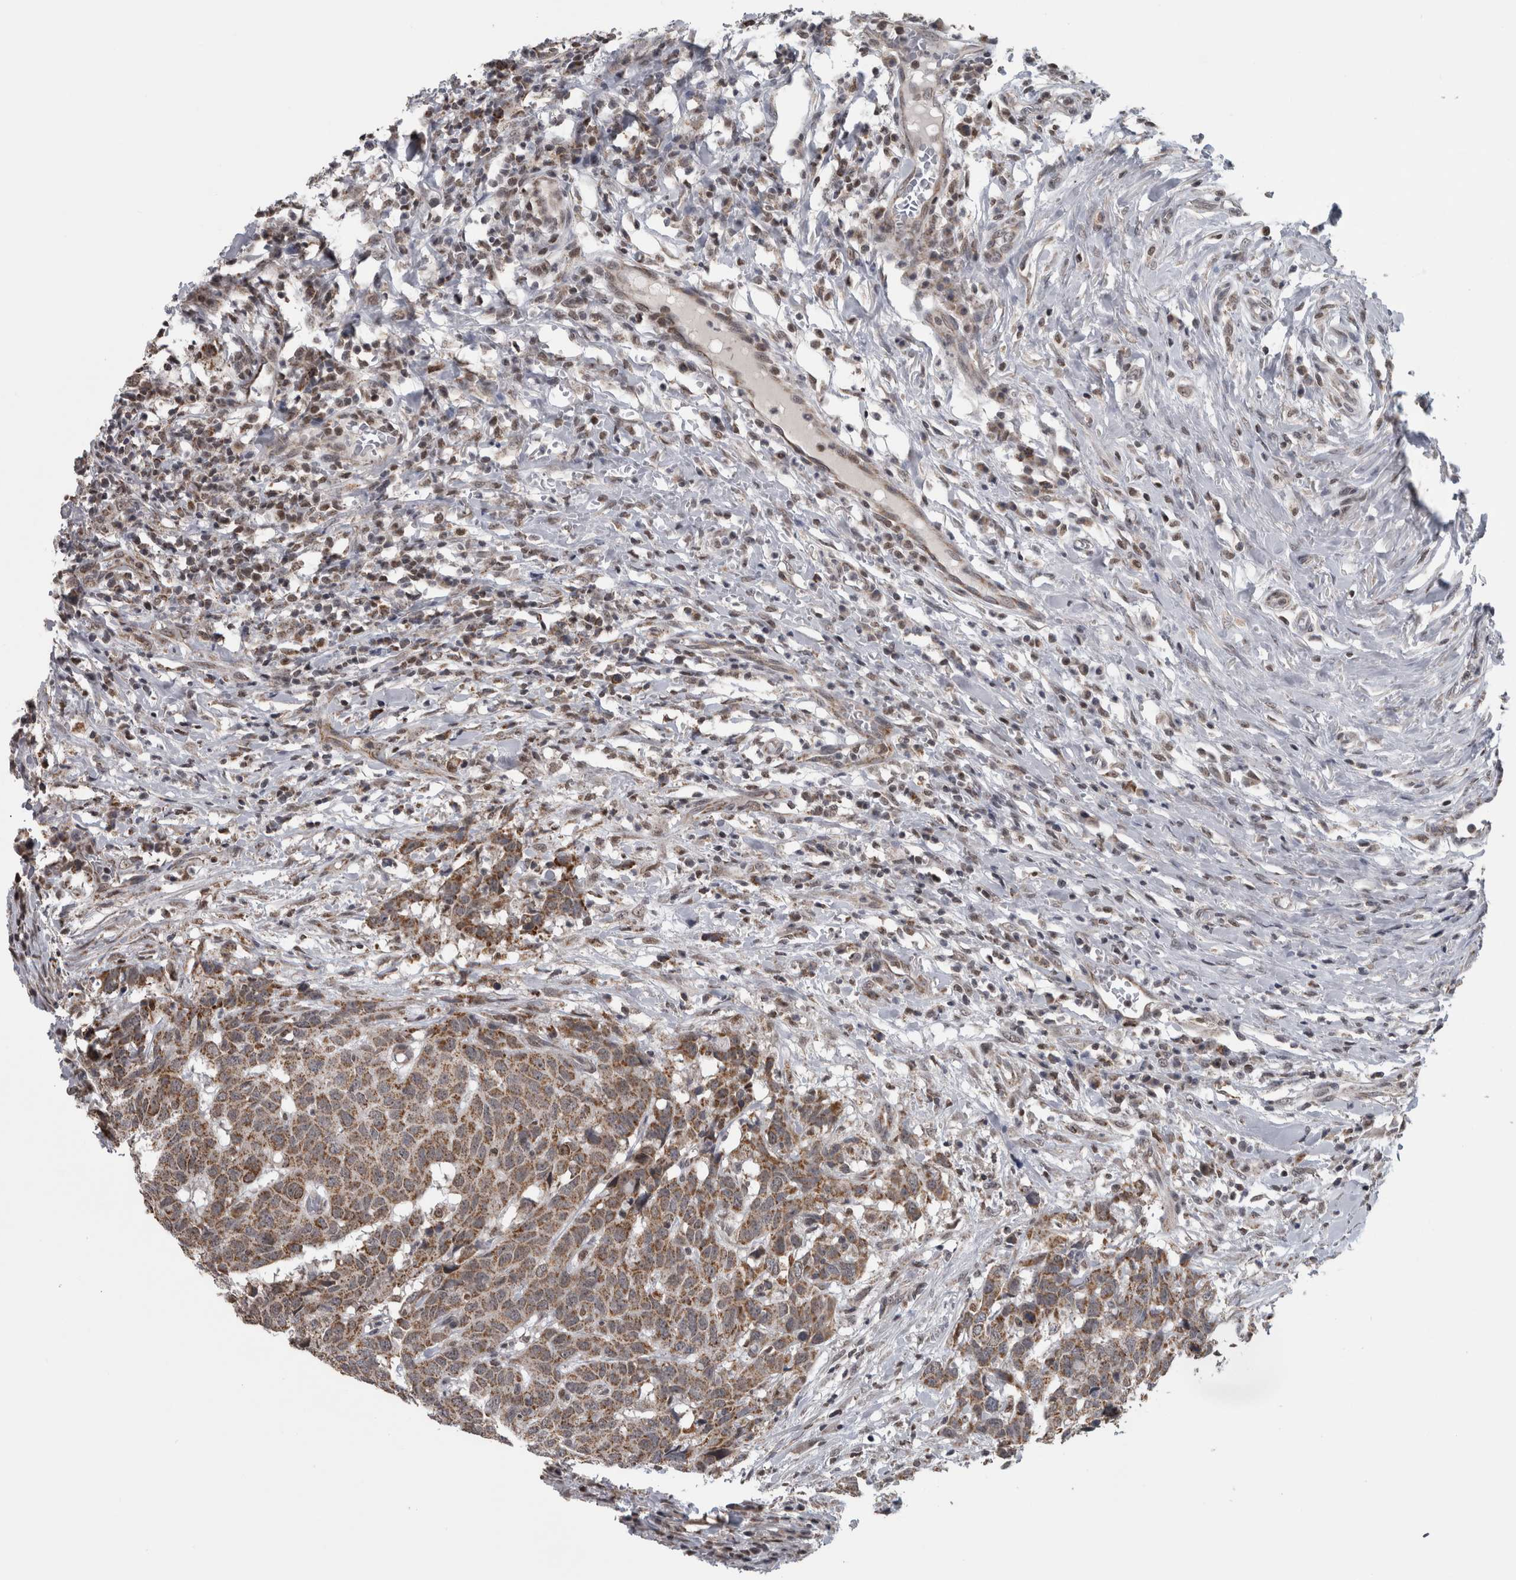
{"staining": {"intensity": "moderate", "quantity": ">75%", "location": "cytoplasmic/membranous"}, "tissue": "head and neck cancer", "cell_type": "Tumor cells", "image_type": "cancer", "snomed": [{"axis": "morphology", "description": "Squamous cell carcinoma, NOS"}, {"axis": "topography", "description": "Head-Neck"}], "caption": "Head and neck cancer (squamous cell carcinoma) was stained to show a protein in brown. There is medium levels of moderate cytoplasmic/membranous expression in approximately >75% of tumor cells. Using DAB (3,3'-diaminobenzidine) (brown) and hematoxylin (blue) stains, captured at high magnification using brightfield microscopy.", "gene": "OR2K2", "patient": {"sex": "male", "age": 66}}